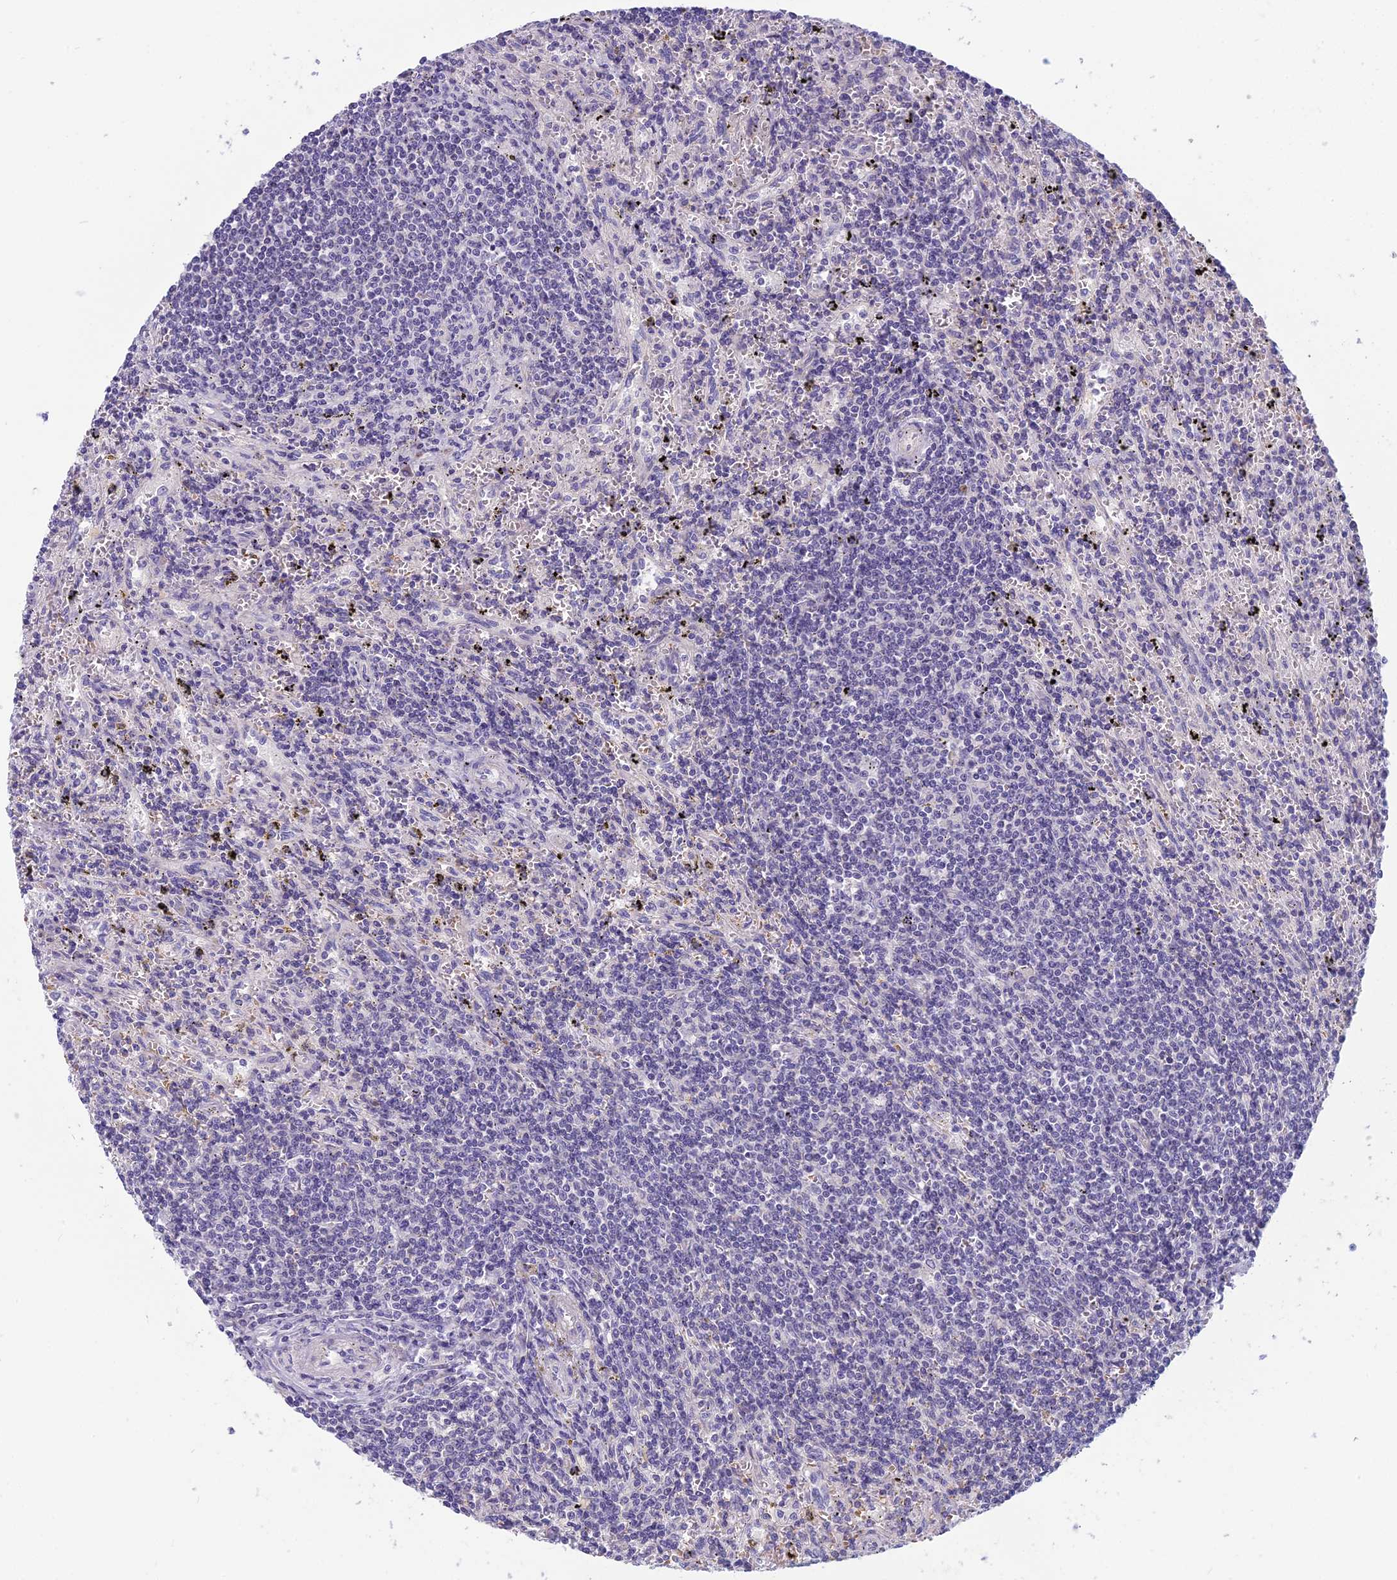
{"staining": {"intensity": "negative", "quantity": "none", "location": "none"}, "tissue": "lymphoma", "cell_type": "Tumor cells", "image_type": "cancer", "snomed": [{"axis": "morphology", "description": "Malignant lymphoma, non-Hodgkin's type, Low grade"}, {"axis": "topography", "description": "Spleen"}], "caption": "Lymphoma was stained to show a protein in brown. There is no significant positivity in tumor cells. Brightfield microscopy of IHC stained with DAB (3,3'-diaminobenzidine) (brown) and hematoxylin (blue), captured at high magnification.", "gene": "RBM41", "patient": {"sex": "male", "age": 76}}